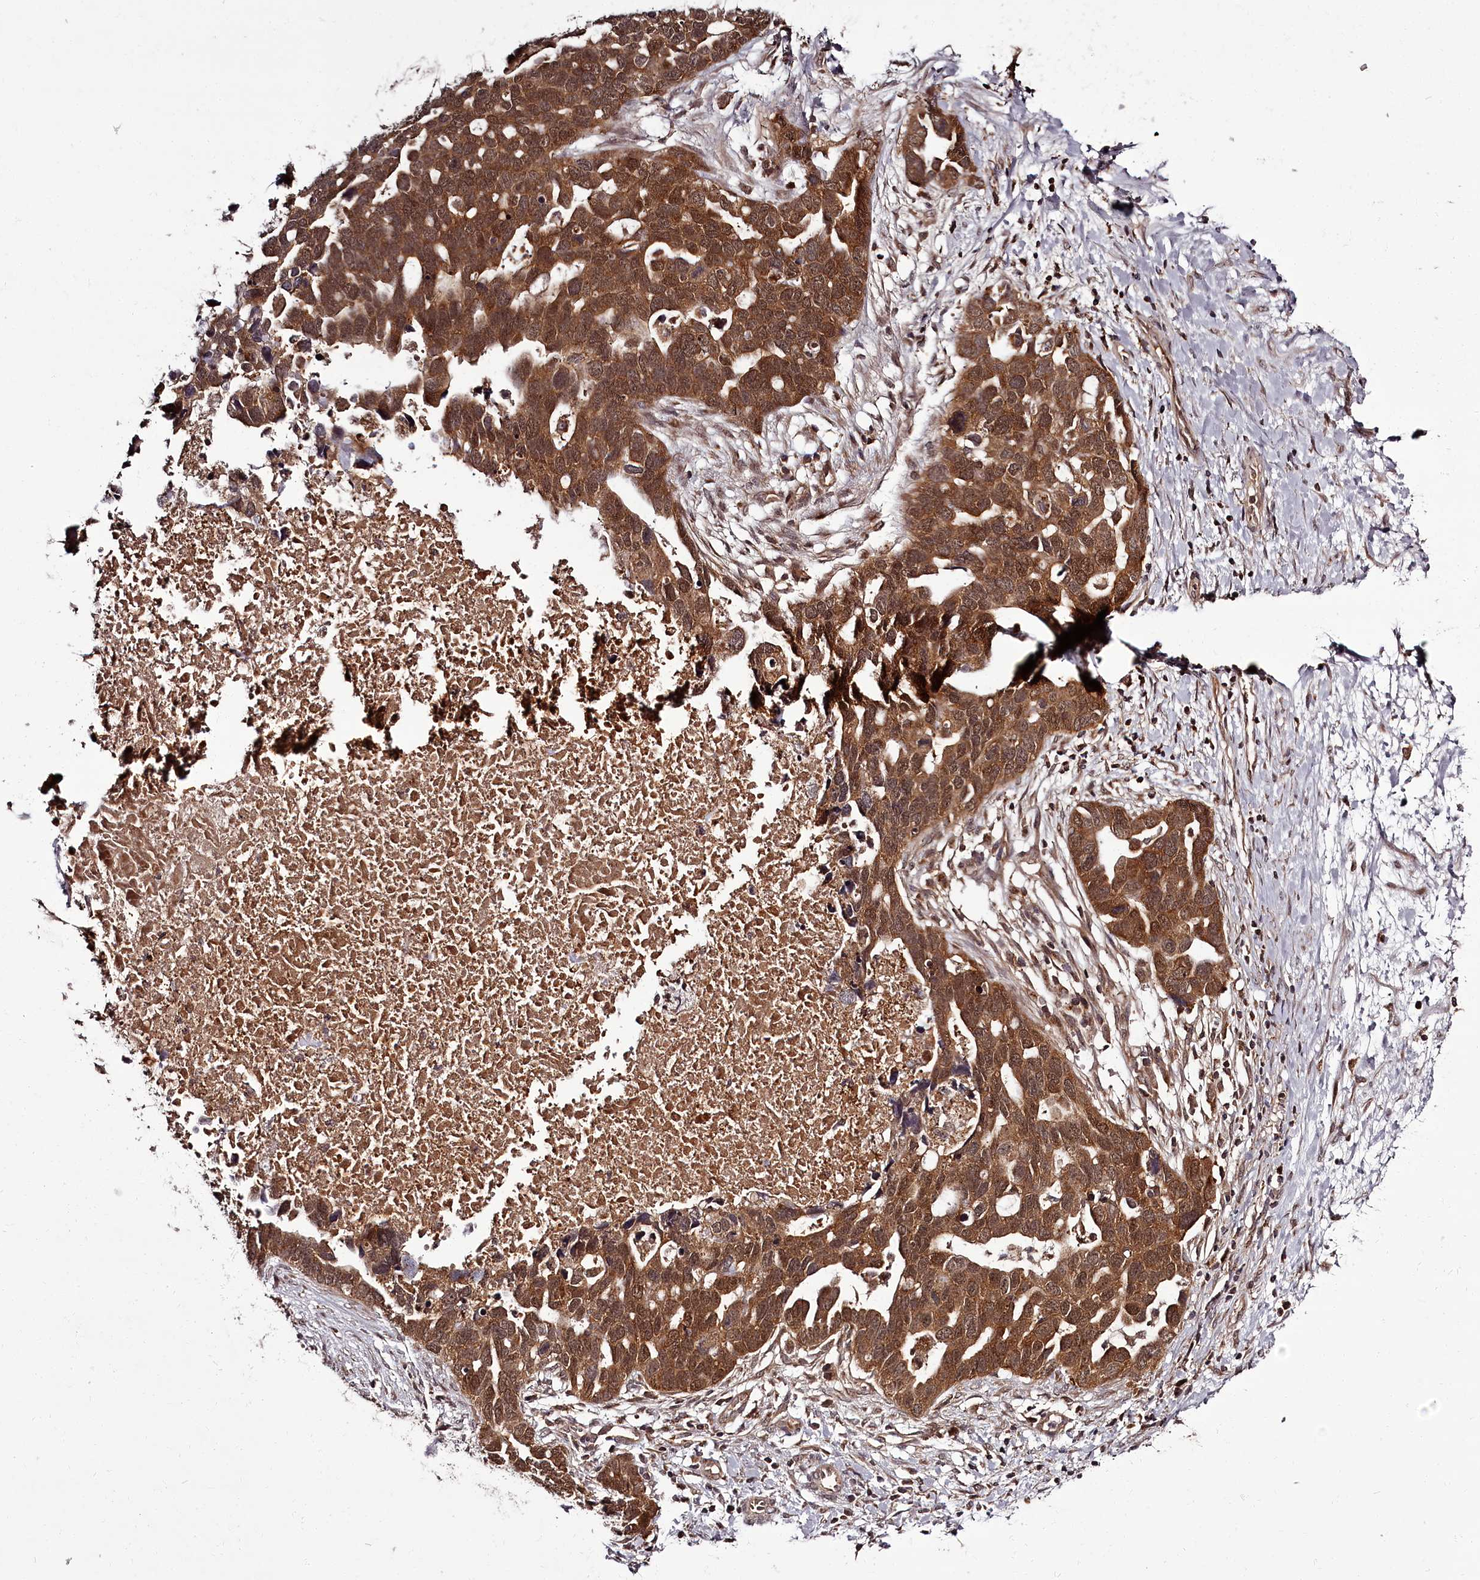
{"staining": {"intensity": "strong", "quantity": ">75%", "location": "cytoplasmic/membranous,nuclear"}, "tissue": "ovarian cancer", "cell_type": "Tumor cells", "image_type": "cancer", "snomed": [{"axis": "morphology", "description": "Cystadenocarcinoma, serous, NOS"}, {"axis": "topography", "description": "Ovary"}], "caption": "Immunohistochemistry (DAB) staining of ovarian serous cystadenocarcinoma exhibits strong cytoplasmic/membranous and nuclear protein staining in approximately >75% of tumor cells. The staining was performed using DAB (3,3'-diaminobenzidine) to visualize the protein expression in brown, while the nuclei were stained in blue with hematoxylin (Magnification: 20x).", "gene": "PCBP2", "patient": {"sex": "female", "age": 54}}